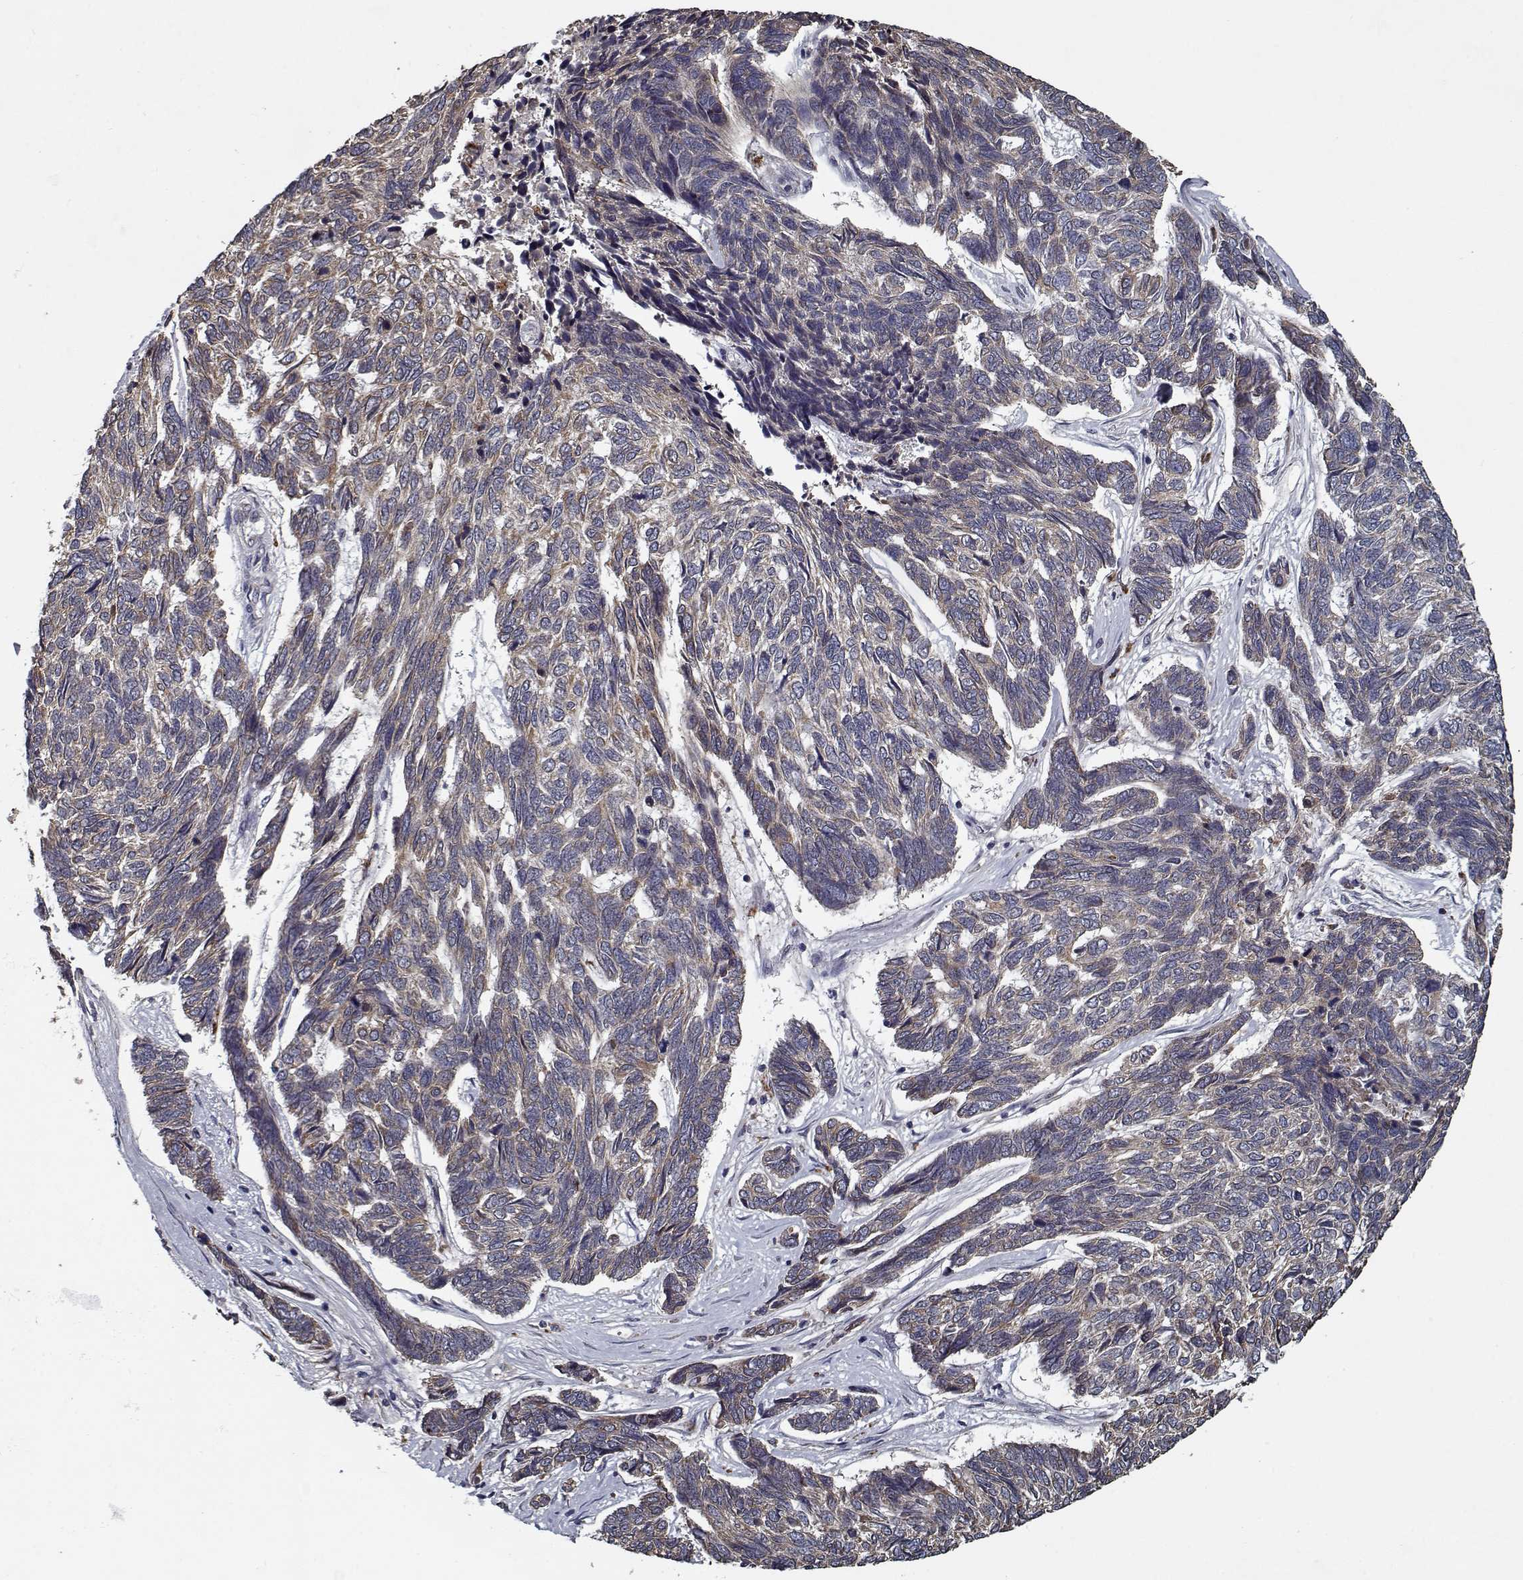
{"staining": {"intensity": "moderate", "quantity": "25%-75%", "location": "cytoplasmic/membranous"}, "tissue": "skin cancer", "cell_type": "Tumor cells", "image_type": "cancer", "snomed": [{"axis": "morphology", "description": "Basal cell carcinoma"}, {"axis": "topography", "description": "Skin"}], "caption": "High-magnification brightfield microscopy of skin cancer stained with DAB (3,3'-diaminobenzidine) (brown) and counterstained with hematoxylin (blue). tumor cells exhibit moderate cytoplasmic/membranous positivity is identified in about25%-75% of cells.", "gene": "NLK", "patient": {"sex": "female", "age": 65}}